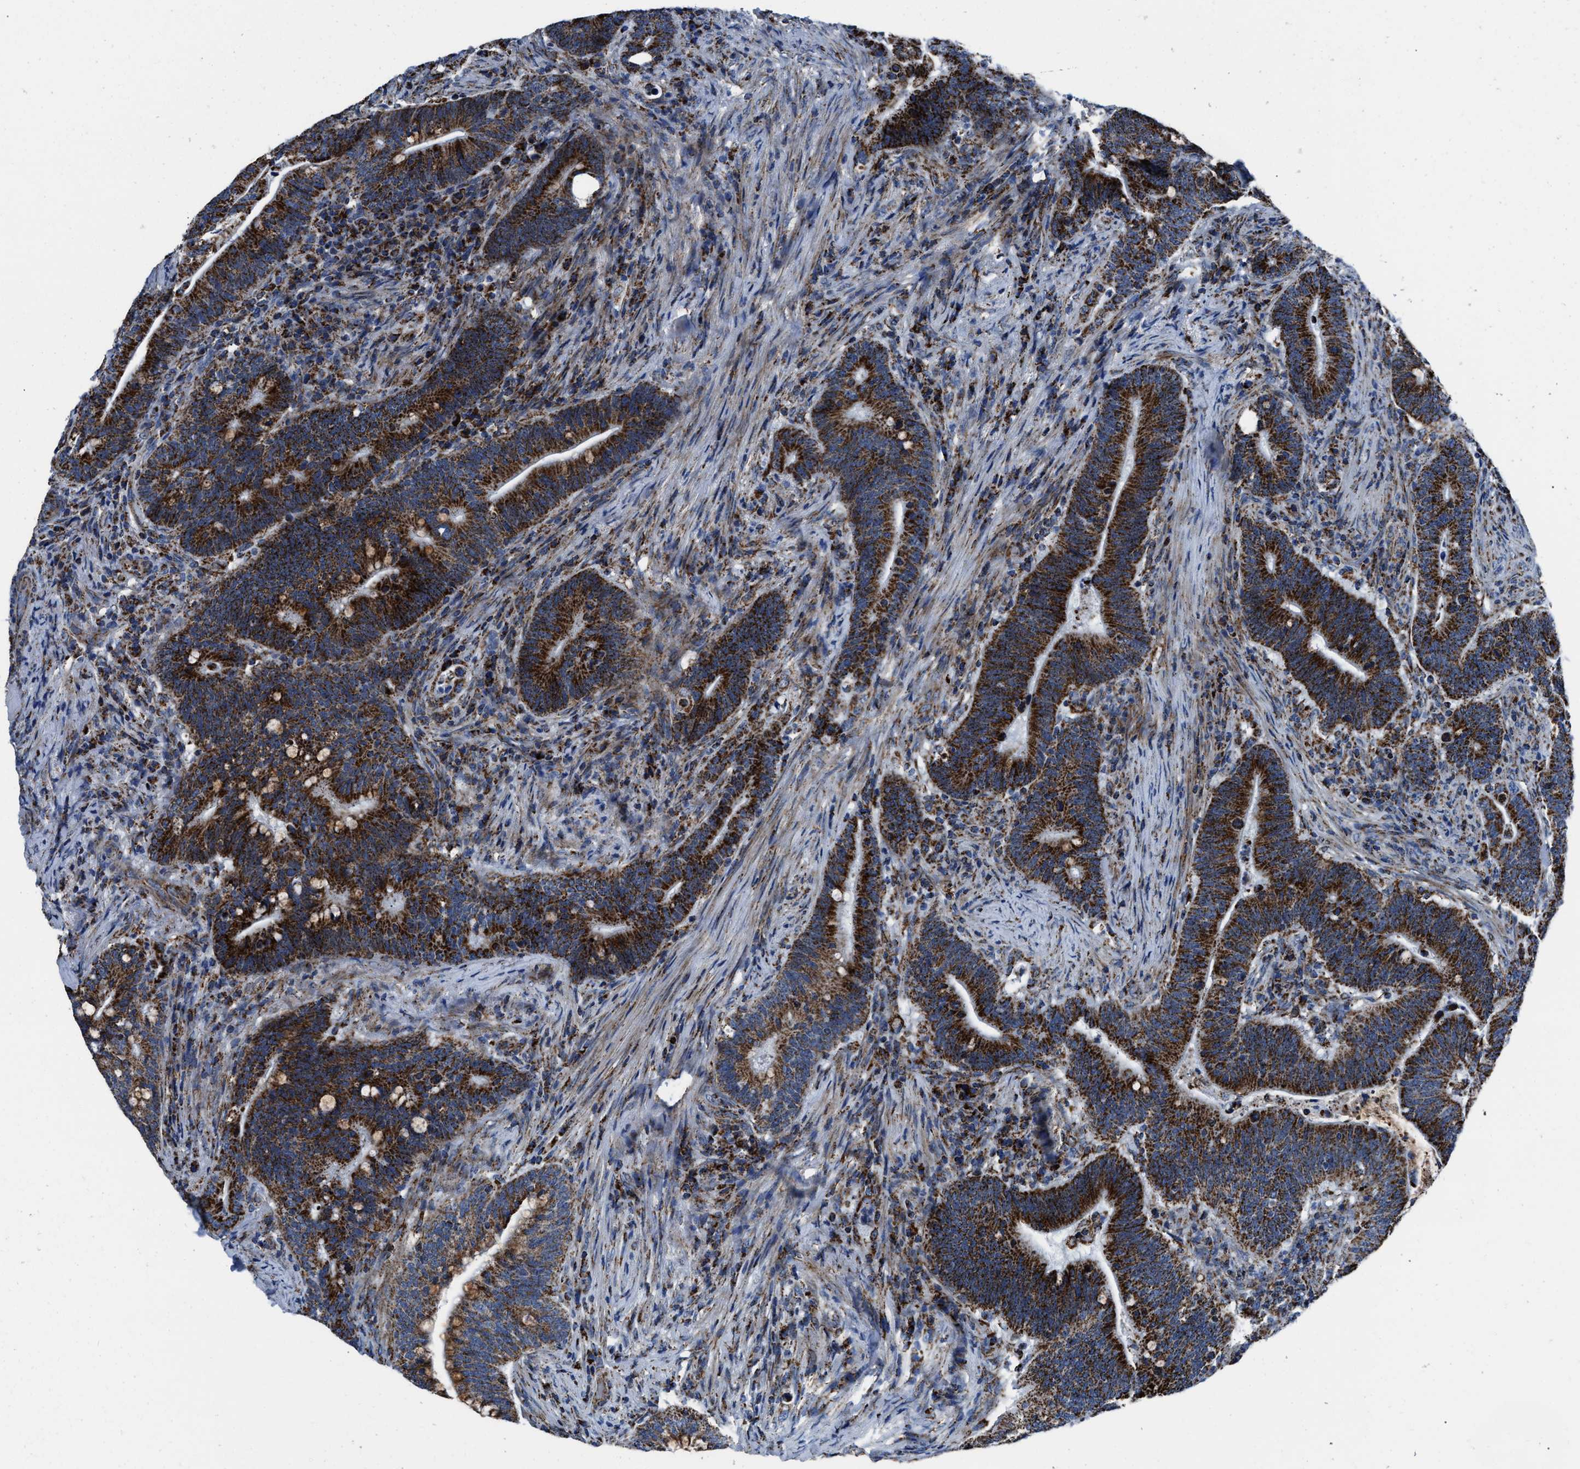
{"staining": {"intensity": "strong", "quantity": ">75%", "location": "cytoplasmic/membranous"}, "tissue": "colorectal cancer", "cell_type": "Tumor cells", "image_type": "cancer", "snomed": [{"axis": "morphology", "description": "Normal tissue, NOS"}, {"axis": "morphology", "description": "Adenocarcinoma, NOS"}, {"axis": "topography", "description": "Colon"}], "caption": "Colorectal adenocarcinoma tissue shows strong cytoplasmic/membranous staining in approximately >75% of tumor cells (Stains: DAB in brown, nuclei in blue, Microscopy: brightfield microscopy at high magnification).", "gene": "NSD3", "patient": {"sex": "female", "age": 66}}